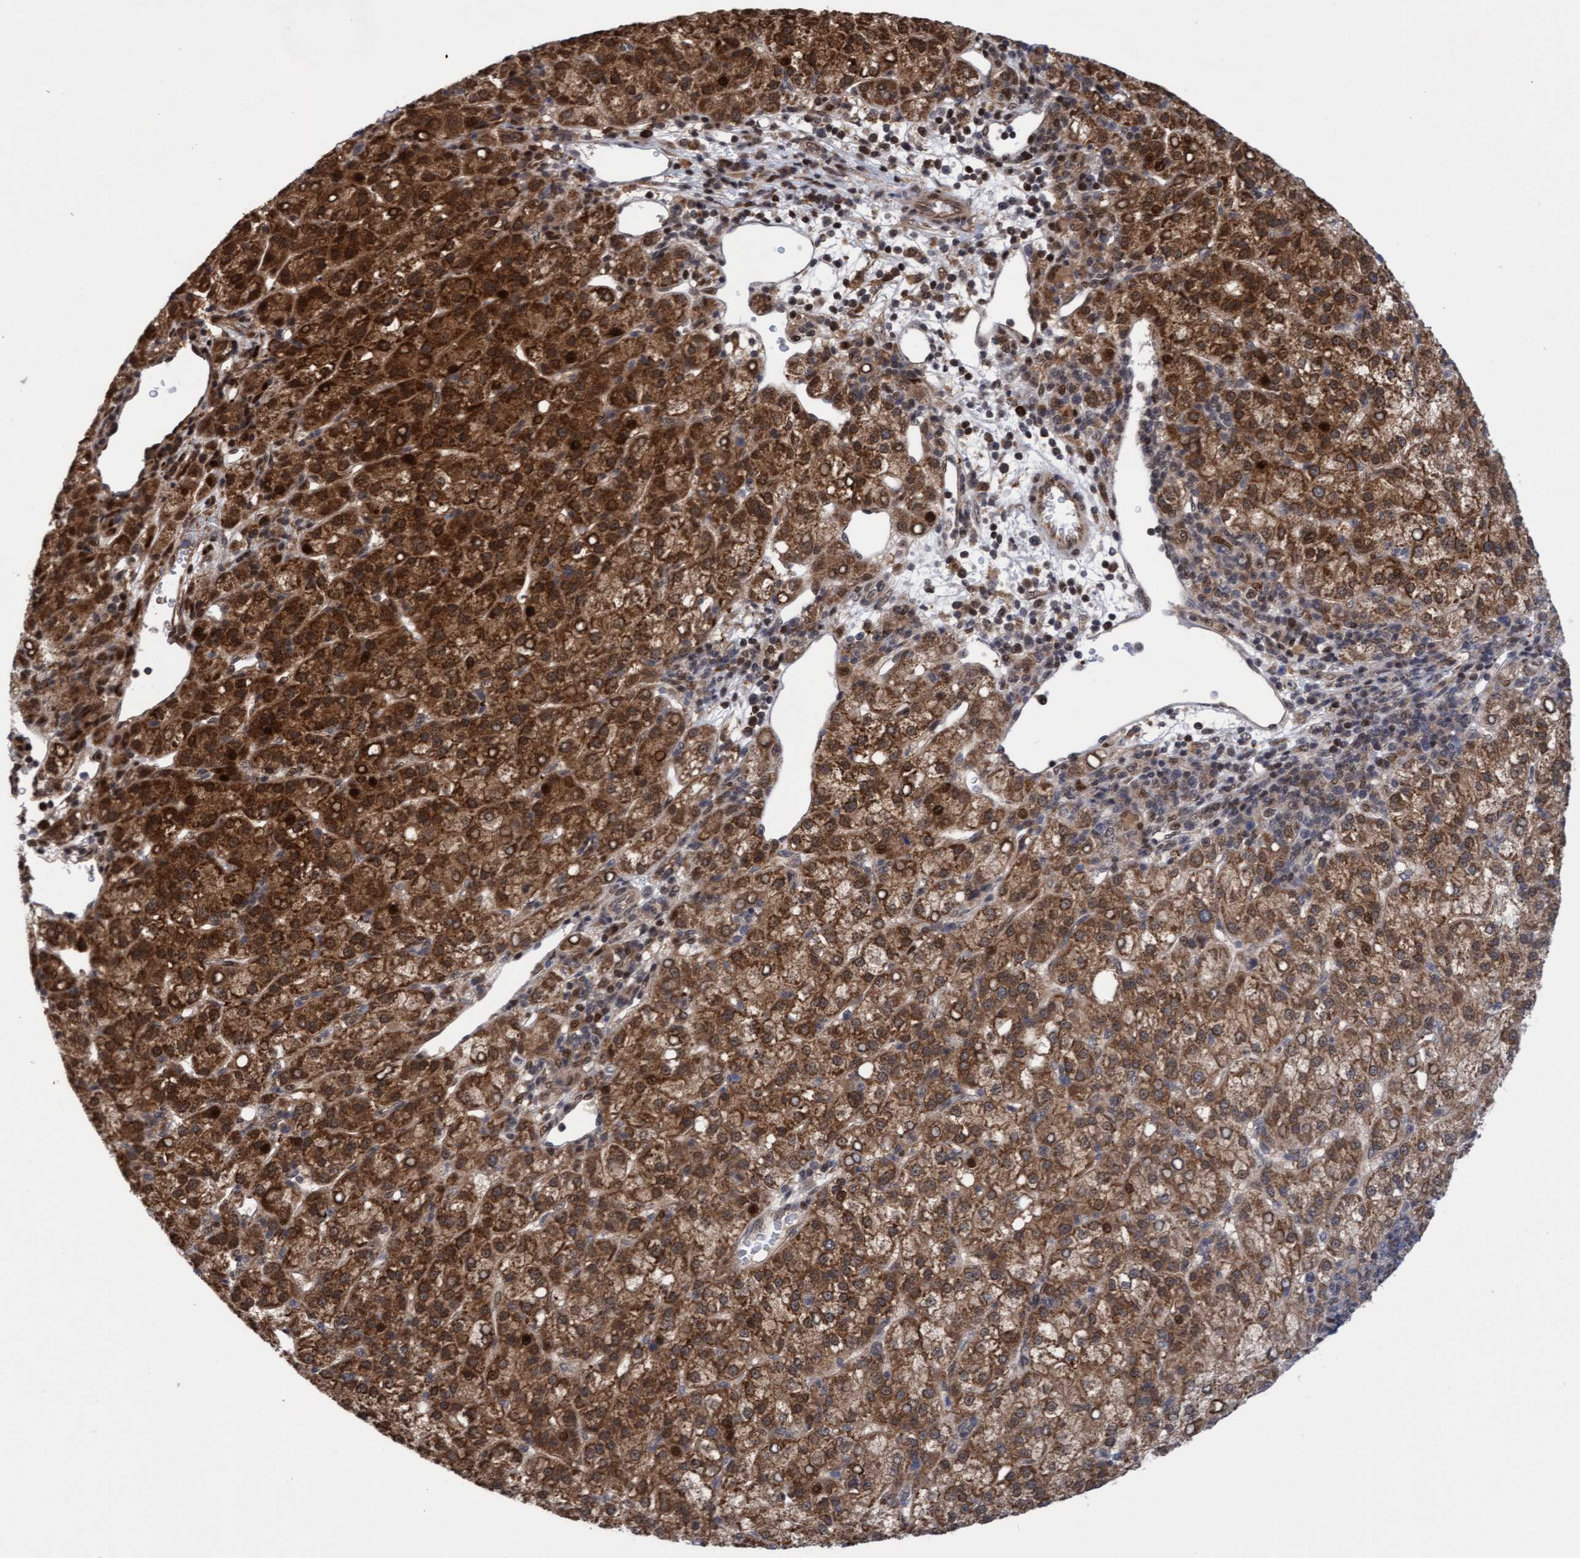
{"staining": {"intensity": "strong", "quantity": ">75%", "location": "cytoplasmic/membranous,nuclear"}, "tissue": "liver cancer", "cell_type": "Tumor cells", "image_type": "cancer", "snomed": [{"axis": "morphology", "description": "Carcinoma, Hepatocellular, NOS"}, {"axis": "topography", "description": "Liver"}], "caption": "Protein expression analysis of liver hepatocellular carcinoma displays strong cytoplasmic/membranous and nuclear expression in approximately >75% of tumor cells.", "gene": "TANC2", "patient": {"sex": "female", "age": 58}}